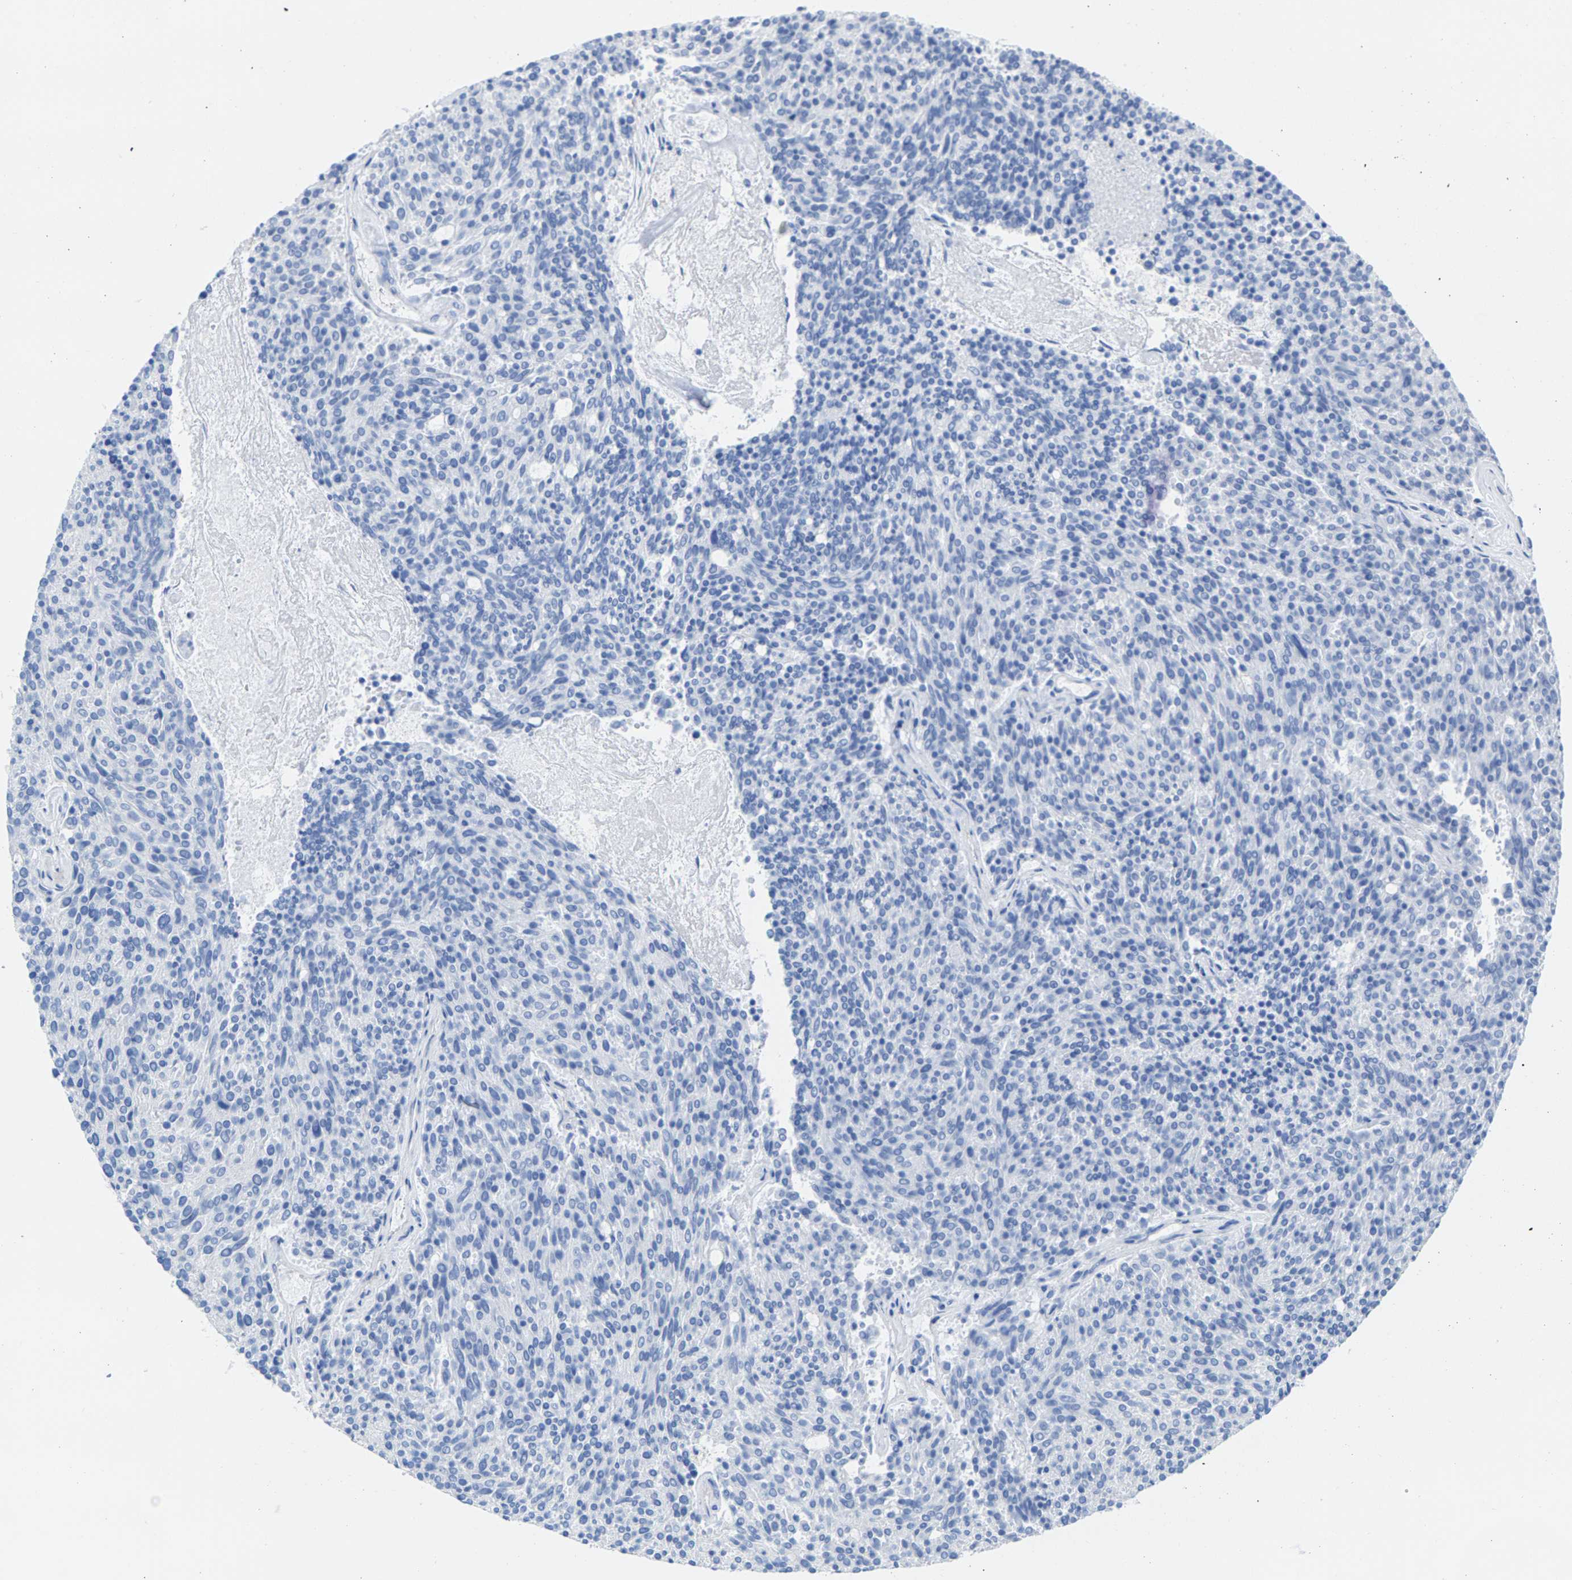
{"staining": {"intensity": "negative", "quantity": "none", "location": "none"}, "tissue": "carcinoid", "cell_type": "Tumor cells", "image_type": "cancer", "snomed": [{"axis": "morphology", "description": "Carcinoid, malignant, NOS"}, {"axis": "topography", "description": "Pancreas"}], "caption": "Micrograph shows no protein positivity in tumor cells of carcinoid tissue.", "gene": "CPA1", "patient": {"sex": "female", "age": 54}}